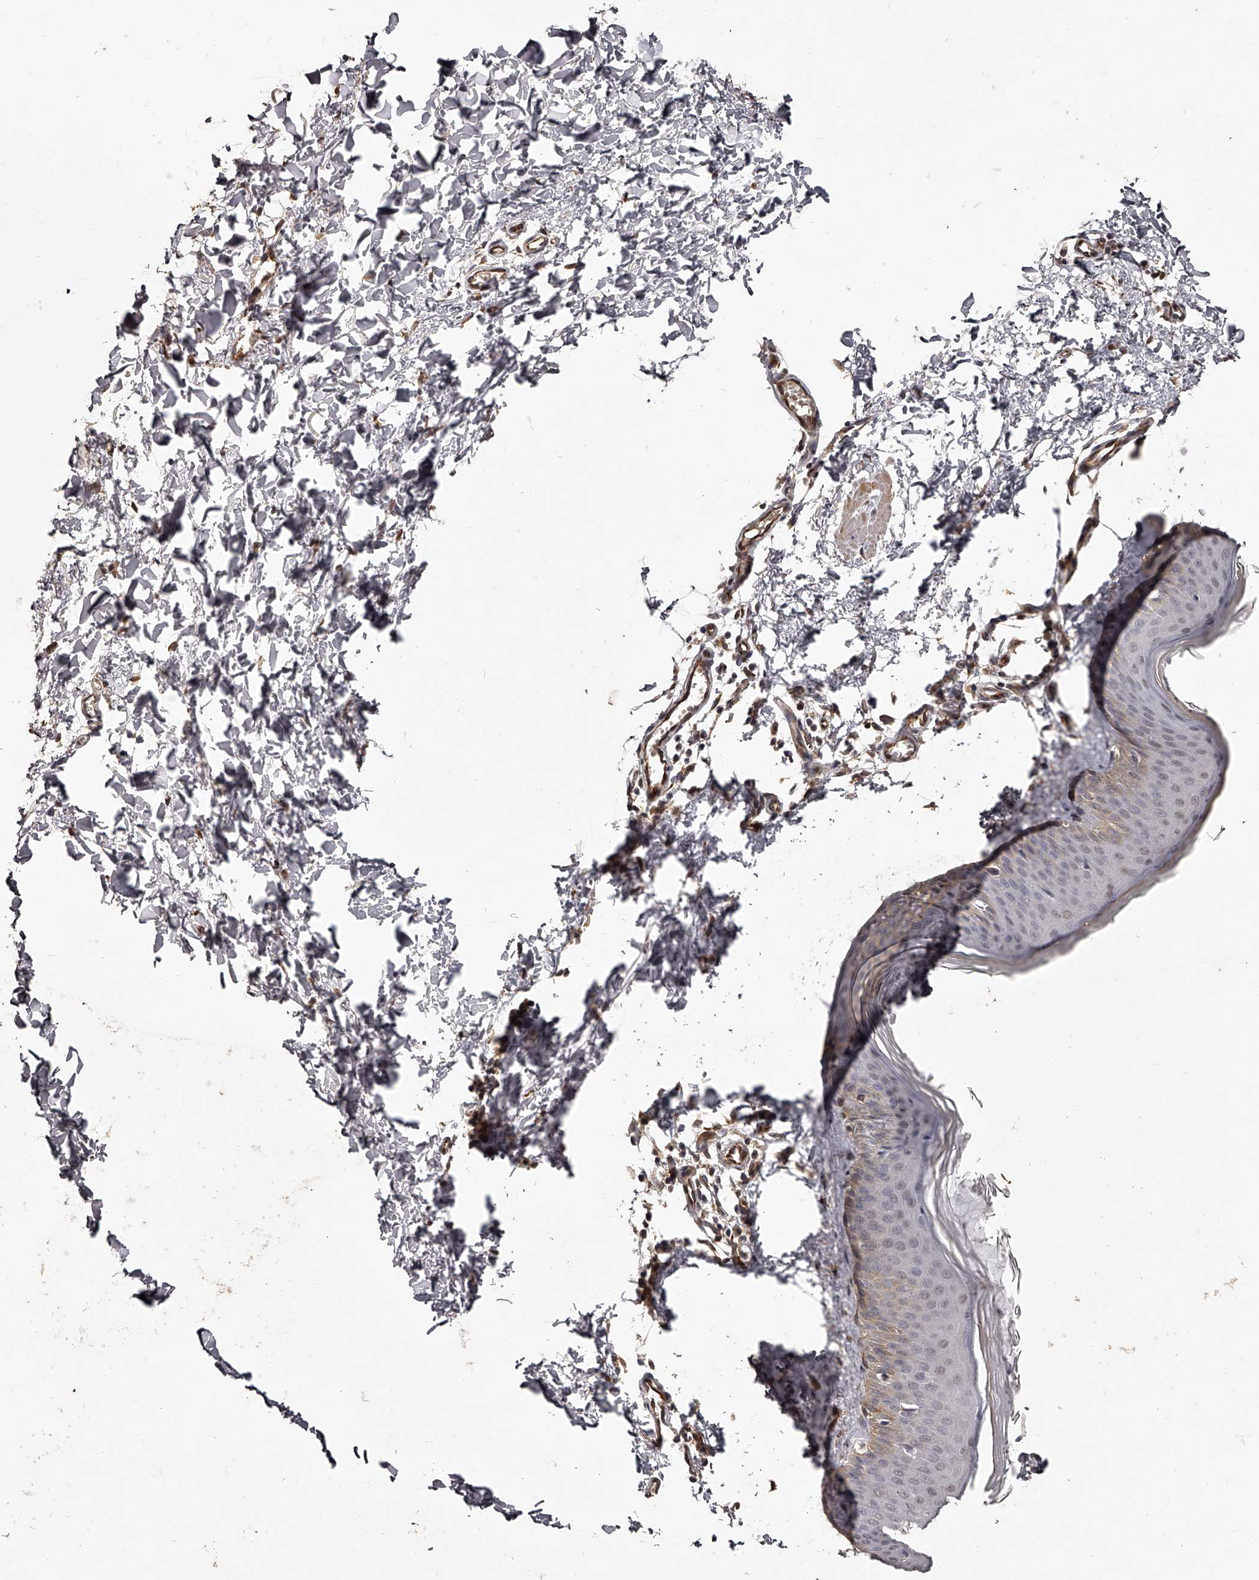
{"staining": {"intensity": "moderate", "quantity": ">75%", "location": "cytoplasmic/membranous"}, "tissue": "skin", "cell_type": "Fibroblasts", "image_type": "normal", "snomed": [{"axis": "morphology", "description": "Normal tissue, NOS"}, {"axis": "topography", "description": "Skin"}], "caption": "IHC photomicrograph of normal skin: skin stained using IHC shows medium levels of moderate protein expression localized specifically in the cytoplasmic/membranous of fibroblasts, appearing as a cytoplasmic/membranous brown color.", "gene": "URGCP", "patient": {"sex": "female", "age": 27}}